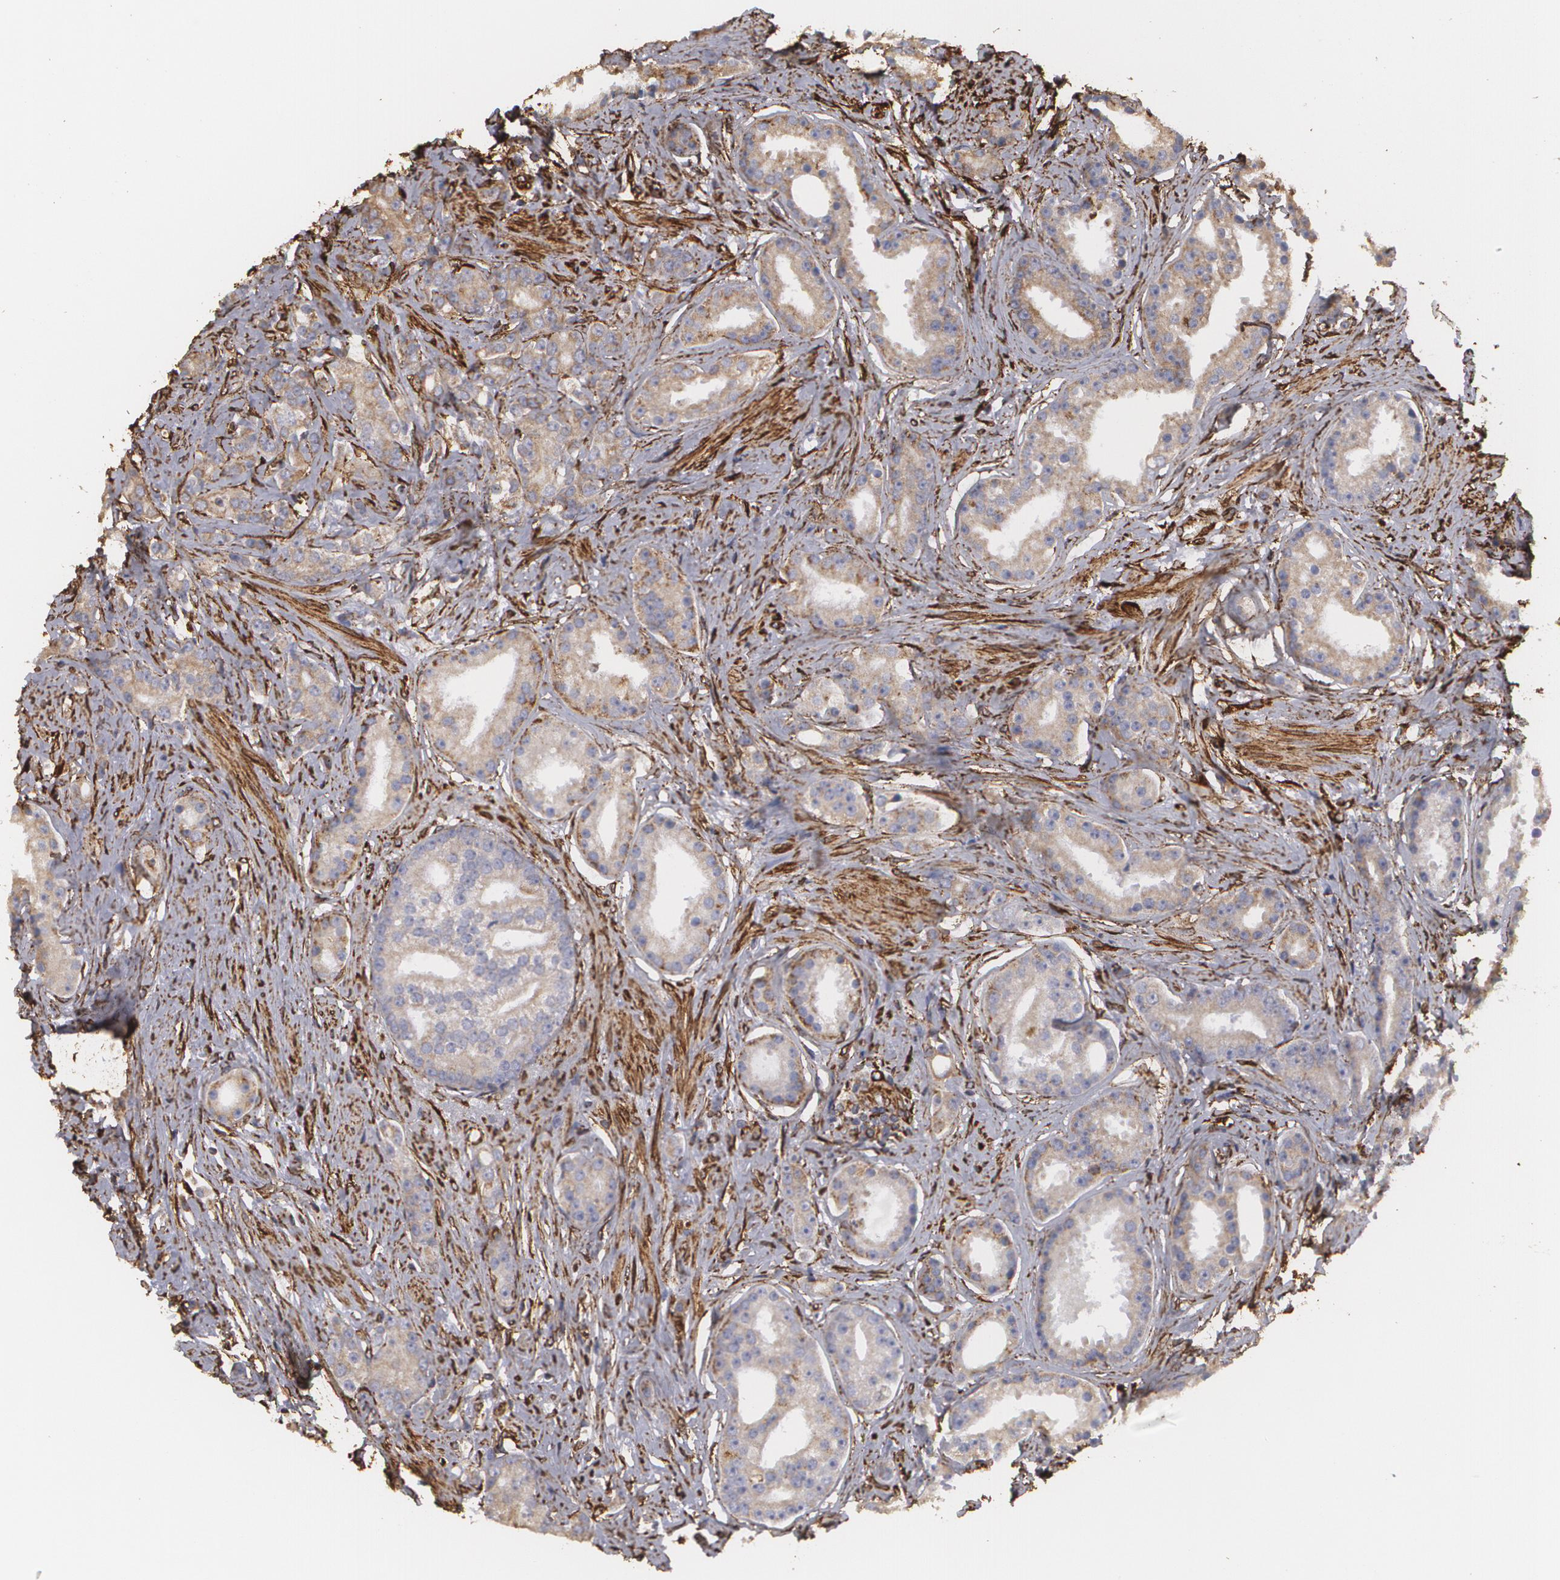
{"staining": {"intensity": "moderate", "quantity": ">75%", "location": "cytoplasmic/membranous"}, "tissue": "prostate cancer", "cell_type": "Tumor cells", "image_type": "cancer", "snomed": [{"axis": "morphology", "description": "Adenocarcinoma, Medium grade"}, {"axis": "topography", "description": "Prostate"}], "caption": "The immunohistochemical stain labels moderate cytoplasmic/membranous positivity in tumor cells of adenocarcinoma (medium-grade) (prostate) tissue.", "gene": "CYB5R3", "patient": {"sex": "male", "age": 59}}